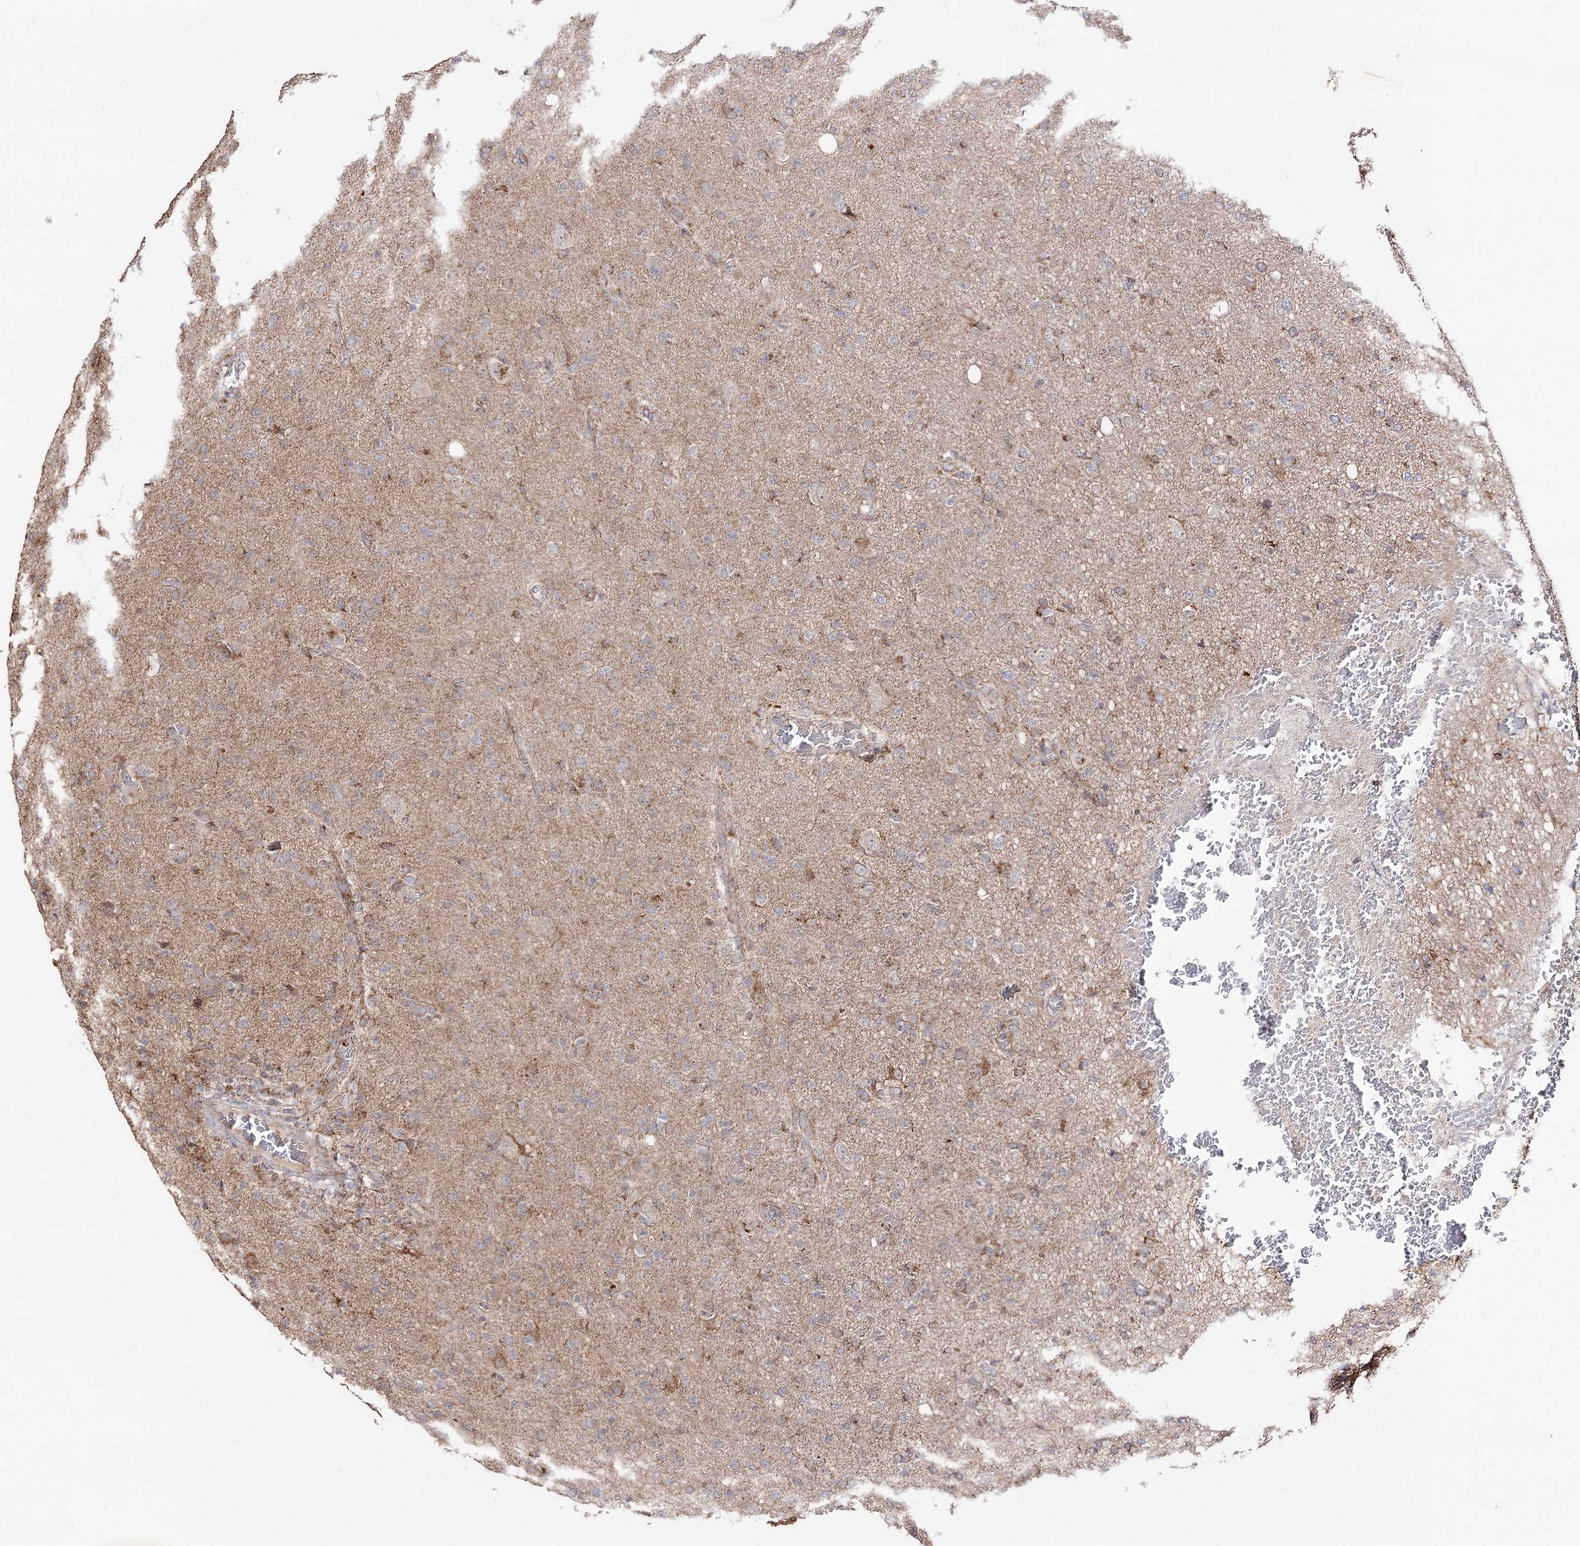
{"staining": {"intensity": "weak", "quantity": "25%-75%", "location": "cytoplasmic/membranous"}, "tissue": "glioma", "cell_type": "Tumor cells", "image_type": "cancer", "snomed": [{"axis": "morphology", "description": "Glioma, malignant, High grade"}, {"axis": "topography", "description": "Brain"}], "caption": "A brown stain shows weak cytoplasmic/membranous expression of a protein in human glioma tumor cells.", "gene": "CBR4", "patient": {"sex": "female", "age": 57}}